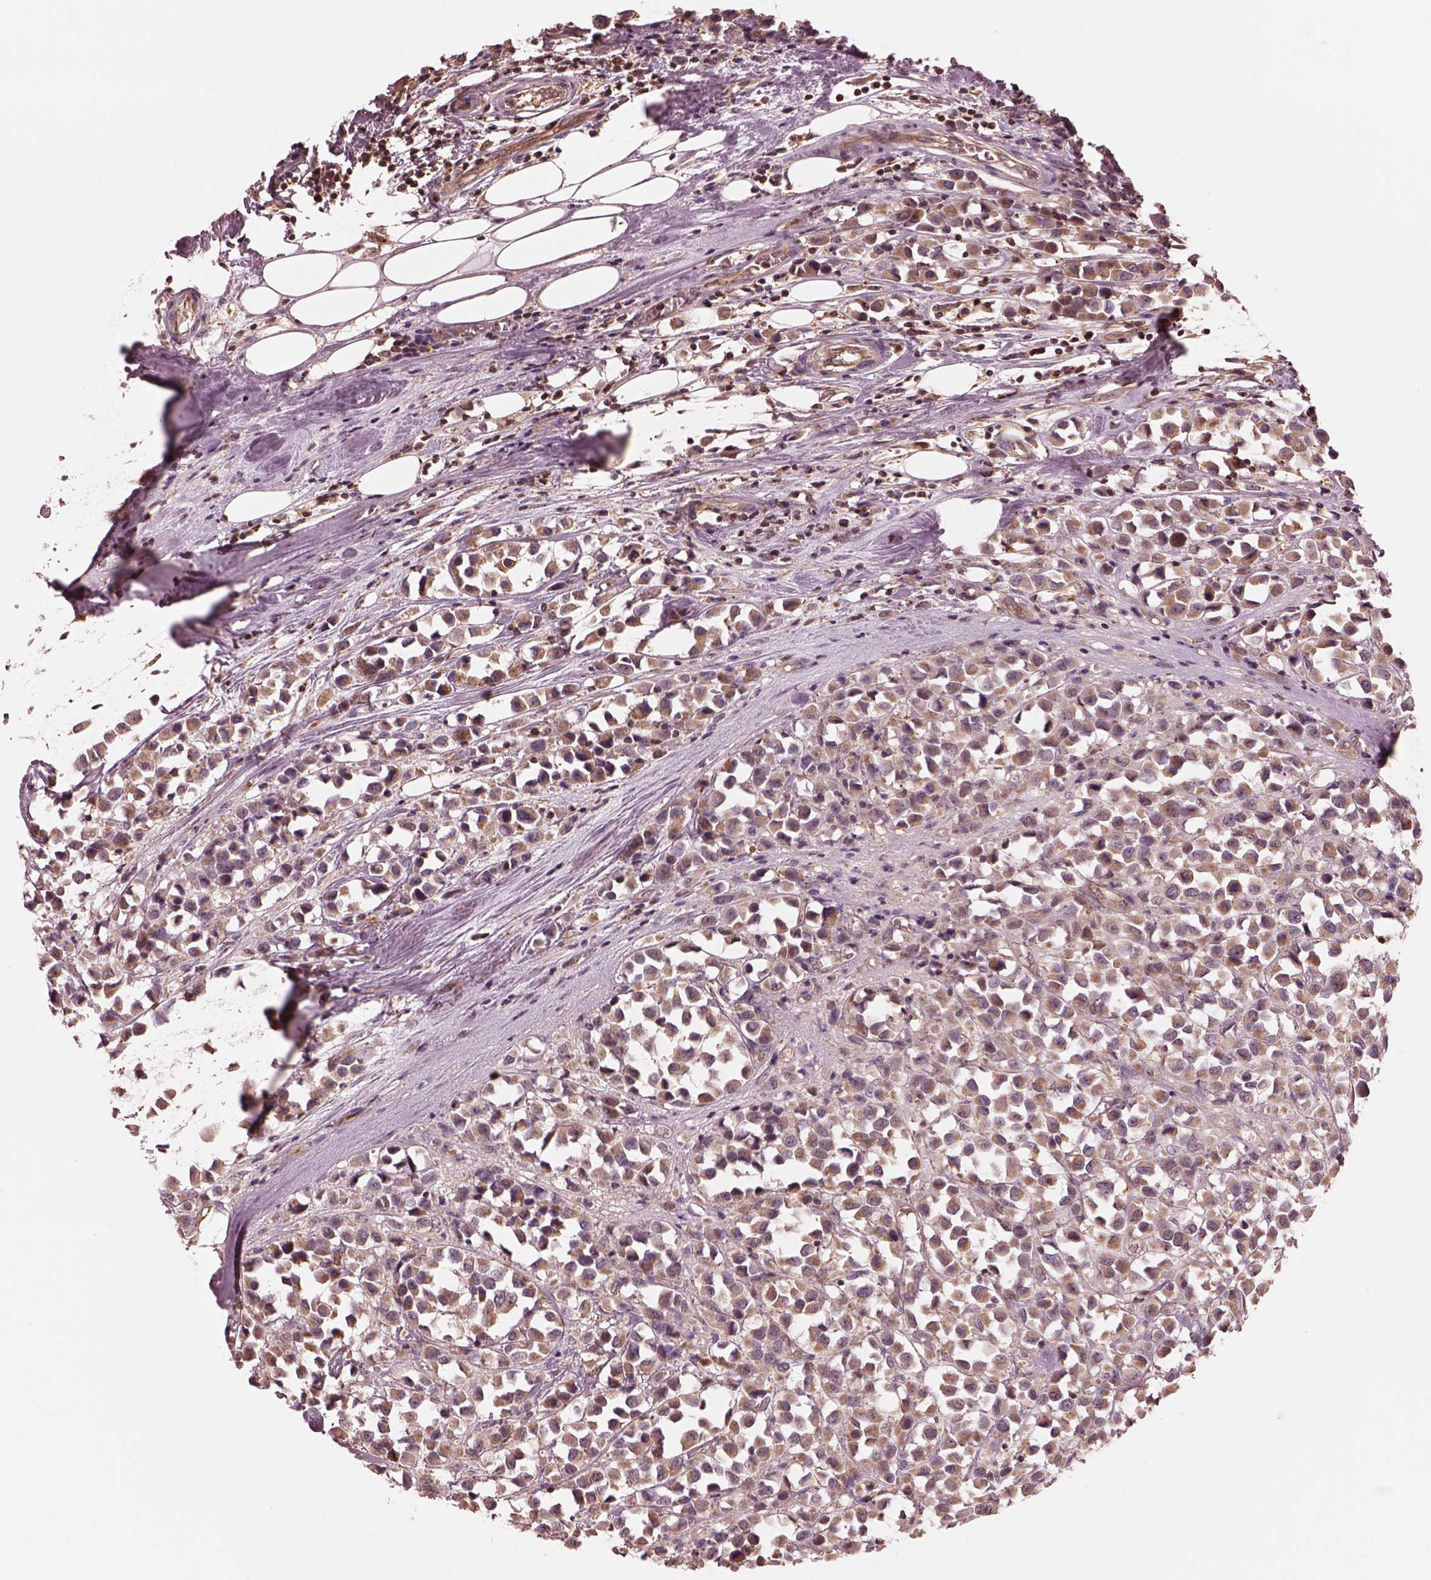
{"staining": {"intensity": "moderate", "quantity": ">75%", "location": "cytoplasmic/membranous"}, "tissue": "breast cancer", "cell_type": "Tumor cells", "image_type": "cancer", "snomed": [{"axis": "morphology", "description": "Duct carcinoma"}, {"axis": "topography", "description": "Breast"}], "caption": "Brown immunohistochemical staining in human breast cancer (intraductal carcinoma) reveals moderate cytoplasmic/membranous staining in approximately >75% of tumor cells.", "gene": "STK33", "patient": {"sex": "female", "age": 61}}